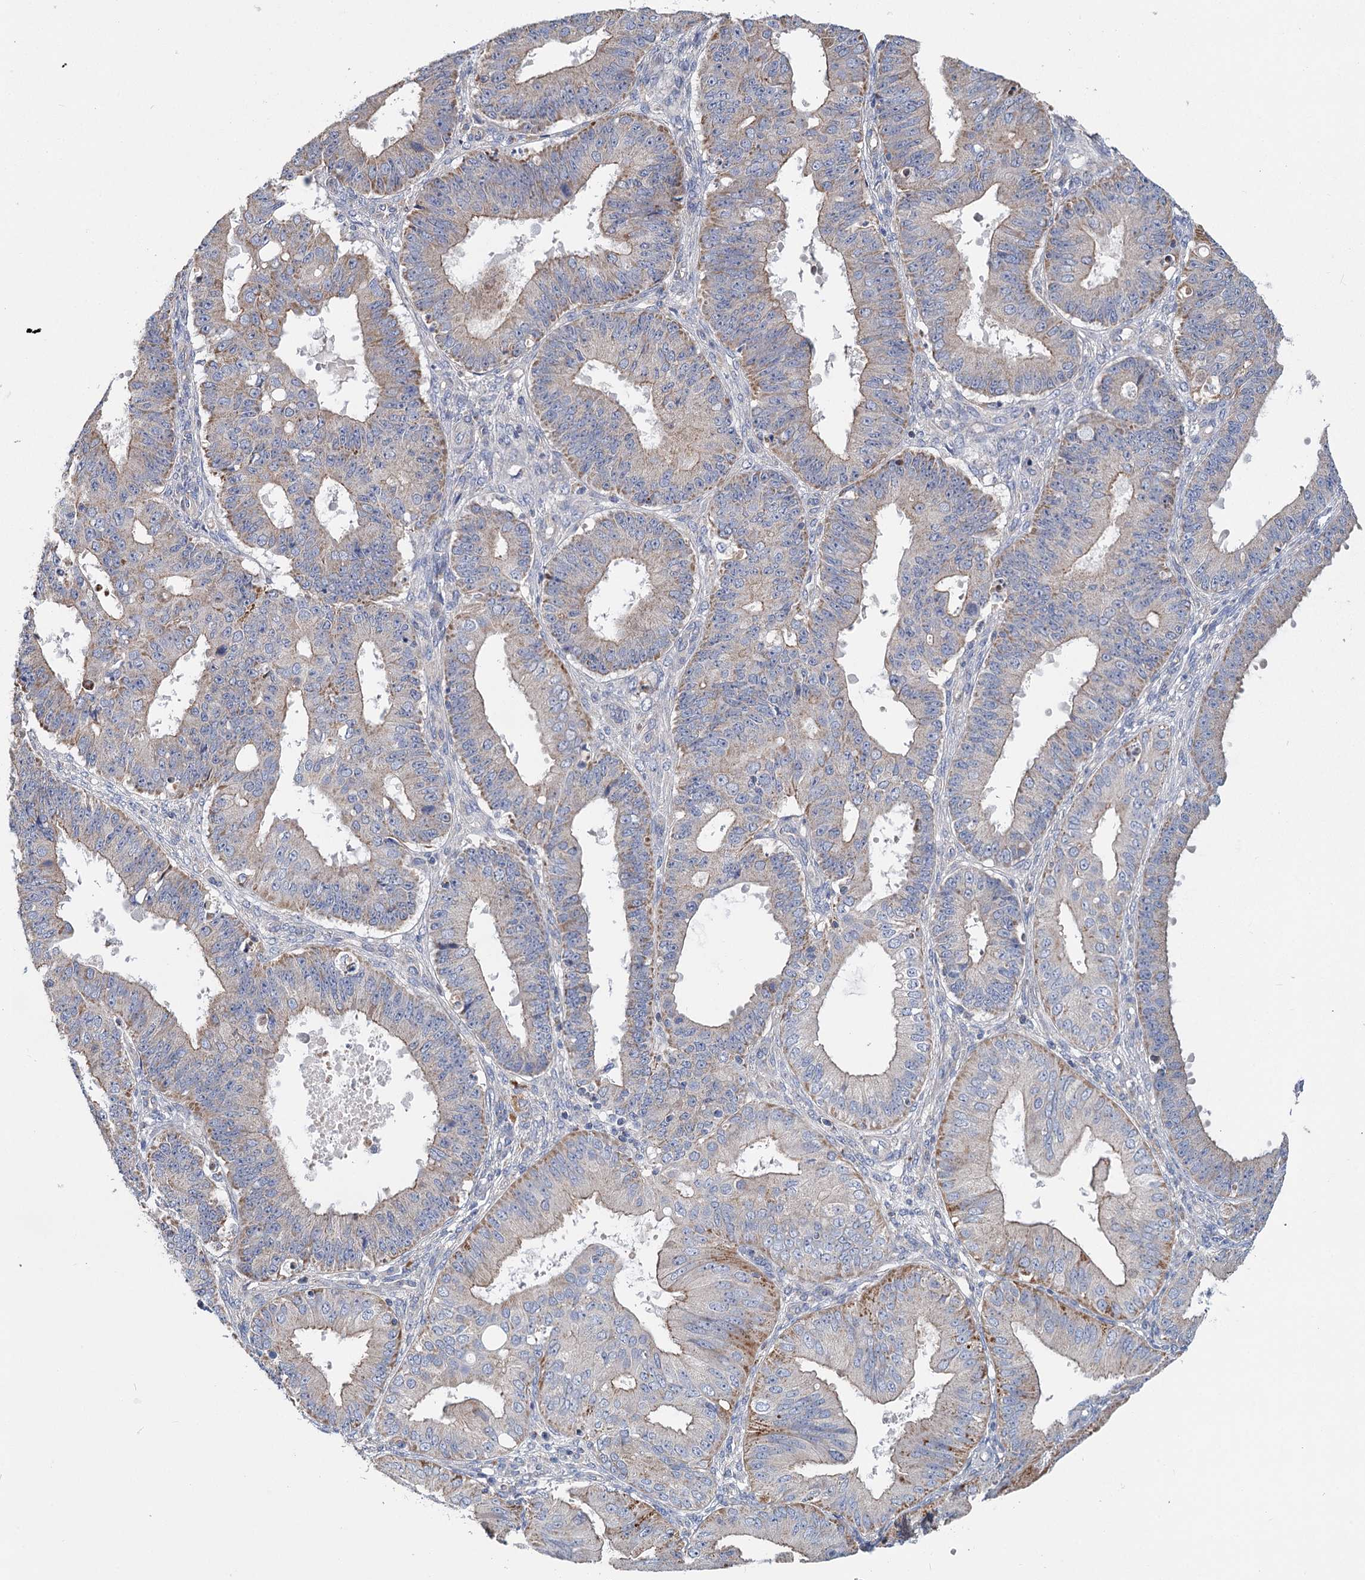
{"staining": {"intensity": "weak", "quantity": "25%-75%", "location": "cytoplasmic/membranous"}, "tissue": "ovarian cancer", "cell_type": "Tumor cells", "image_type": "cancer", "snomed": [{"axis": "morphology", "description": "Carcinoma, endometroid"}, {"axis": "topography", "description": "Appendix"}, {"axis": "topography", "description": "Ovary"}], "caption": "Brown immunohistochemical staining in human endometroid carcinoma (ovarian) demonstrates weak cytoplasmic/membranous staining in about 25%-75% of tumor cells. Nuclei are stained in blue.", "gene": "ANKRD16", "patient": {"sex": "female", "age": 42}}